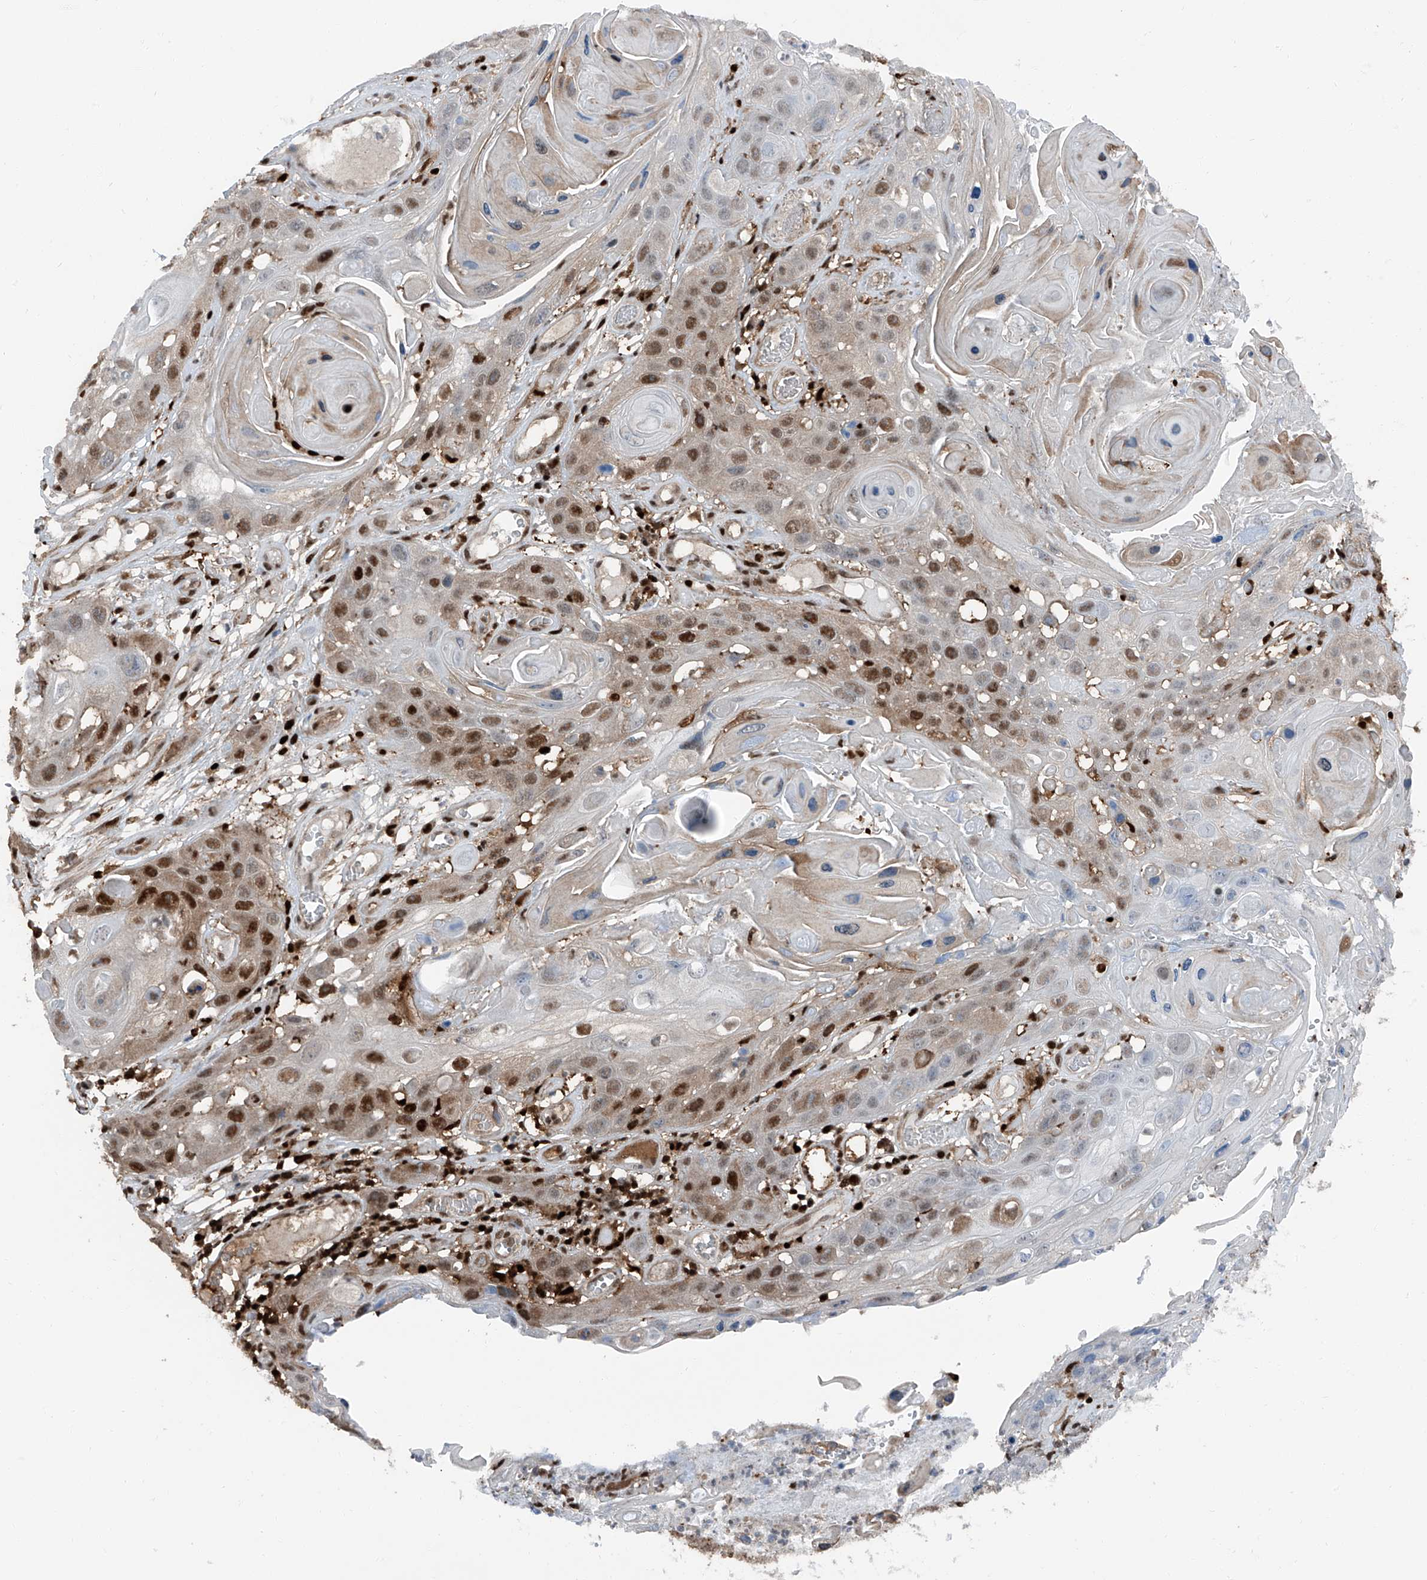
{"staining": {"intensity": "moderate", "quantity": ">75%", "location": "nuclear"}, "tissue": "skin cancer", "cell_type": "Tumor cells", "image_type": "cancer", "snomed": [{"axis": "morphology", "description": "Squamous cell carcinoma, NOS"}, {"axis": "topography", "description": "Skin"}], "caption": "The histopathology image demonstrates staining of skin cancer, revealing moderate nuclear protein staining (brown color) within tumor cells.", "gene": "PSMB10", "patient": {"sex": "male", "age": 55}}